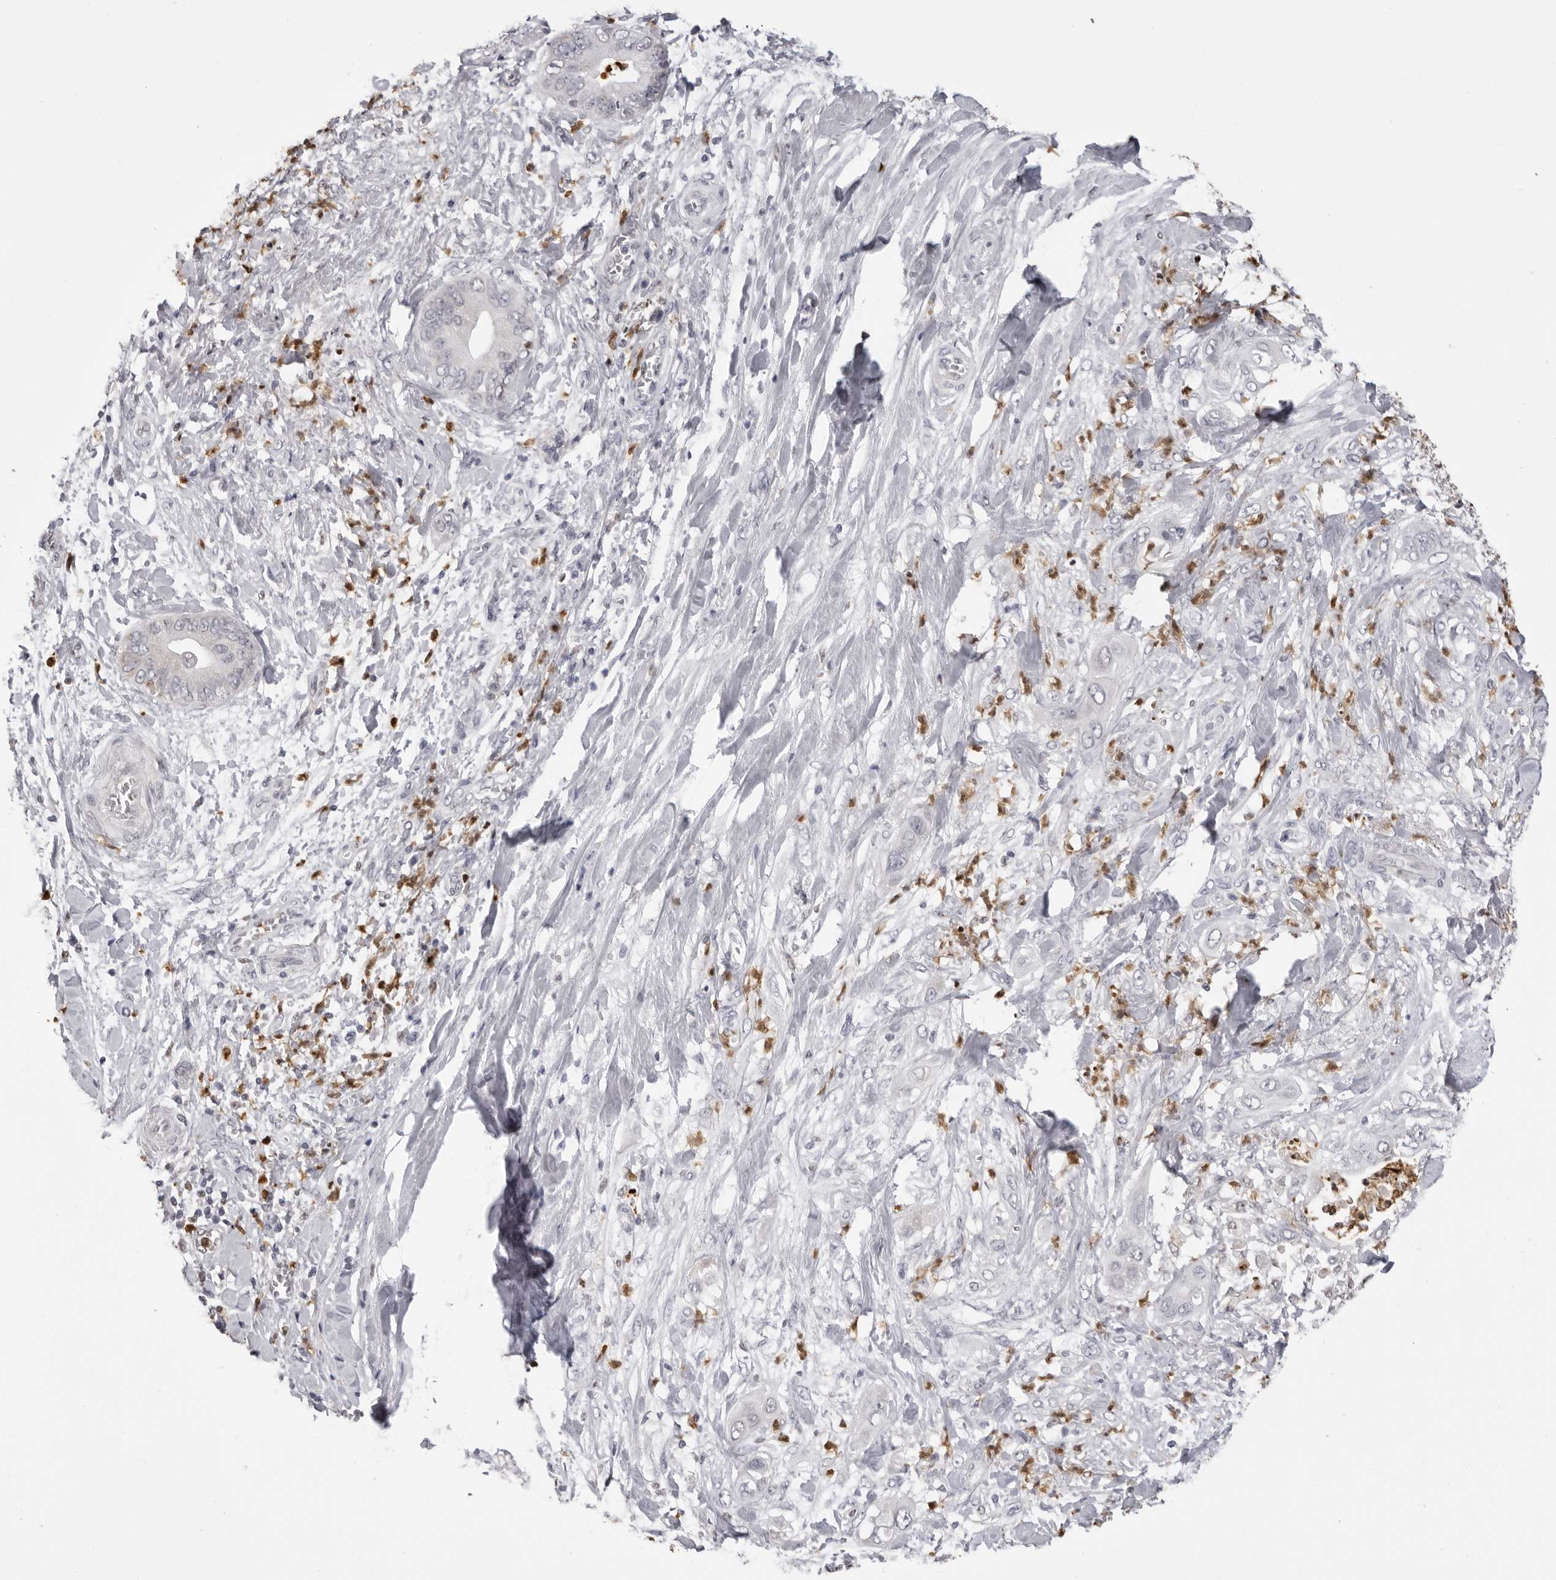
{"staining": {"intensity": "negative", "quantity": "none", "location": "none"}, "tissue": "pancreatic cancer", "cell_type": "Tumor cells", "image_type": "cancer", "snomed": [{"axis": "morphology", "description": "Adenocarcinoma, NOS"}, {"axis": "topography", "description": "Pancreas"}], "caption": "Immunohistochemical staining of human pancreatic cancer (adenocarcinoma) reveals no significant expression in tumor cells.", "gene": "IL31", "patient": {"sex": "female", "age": 78}}